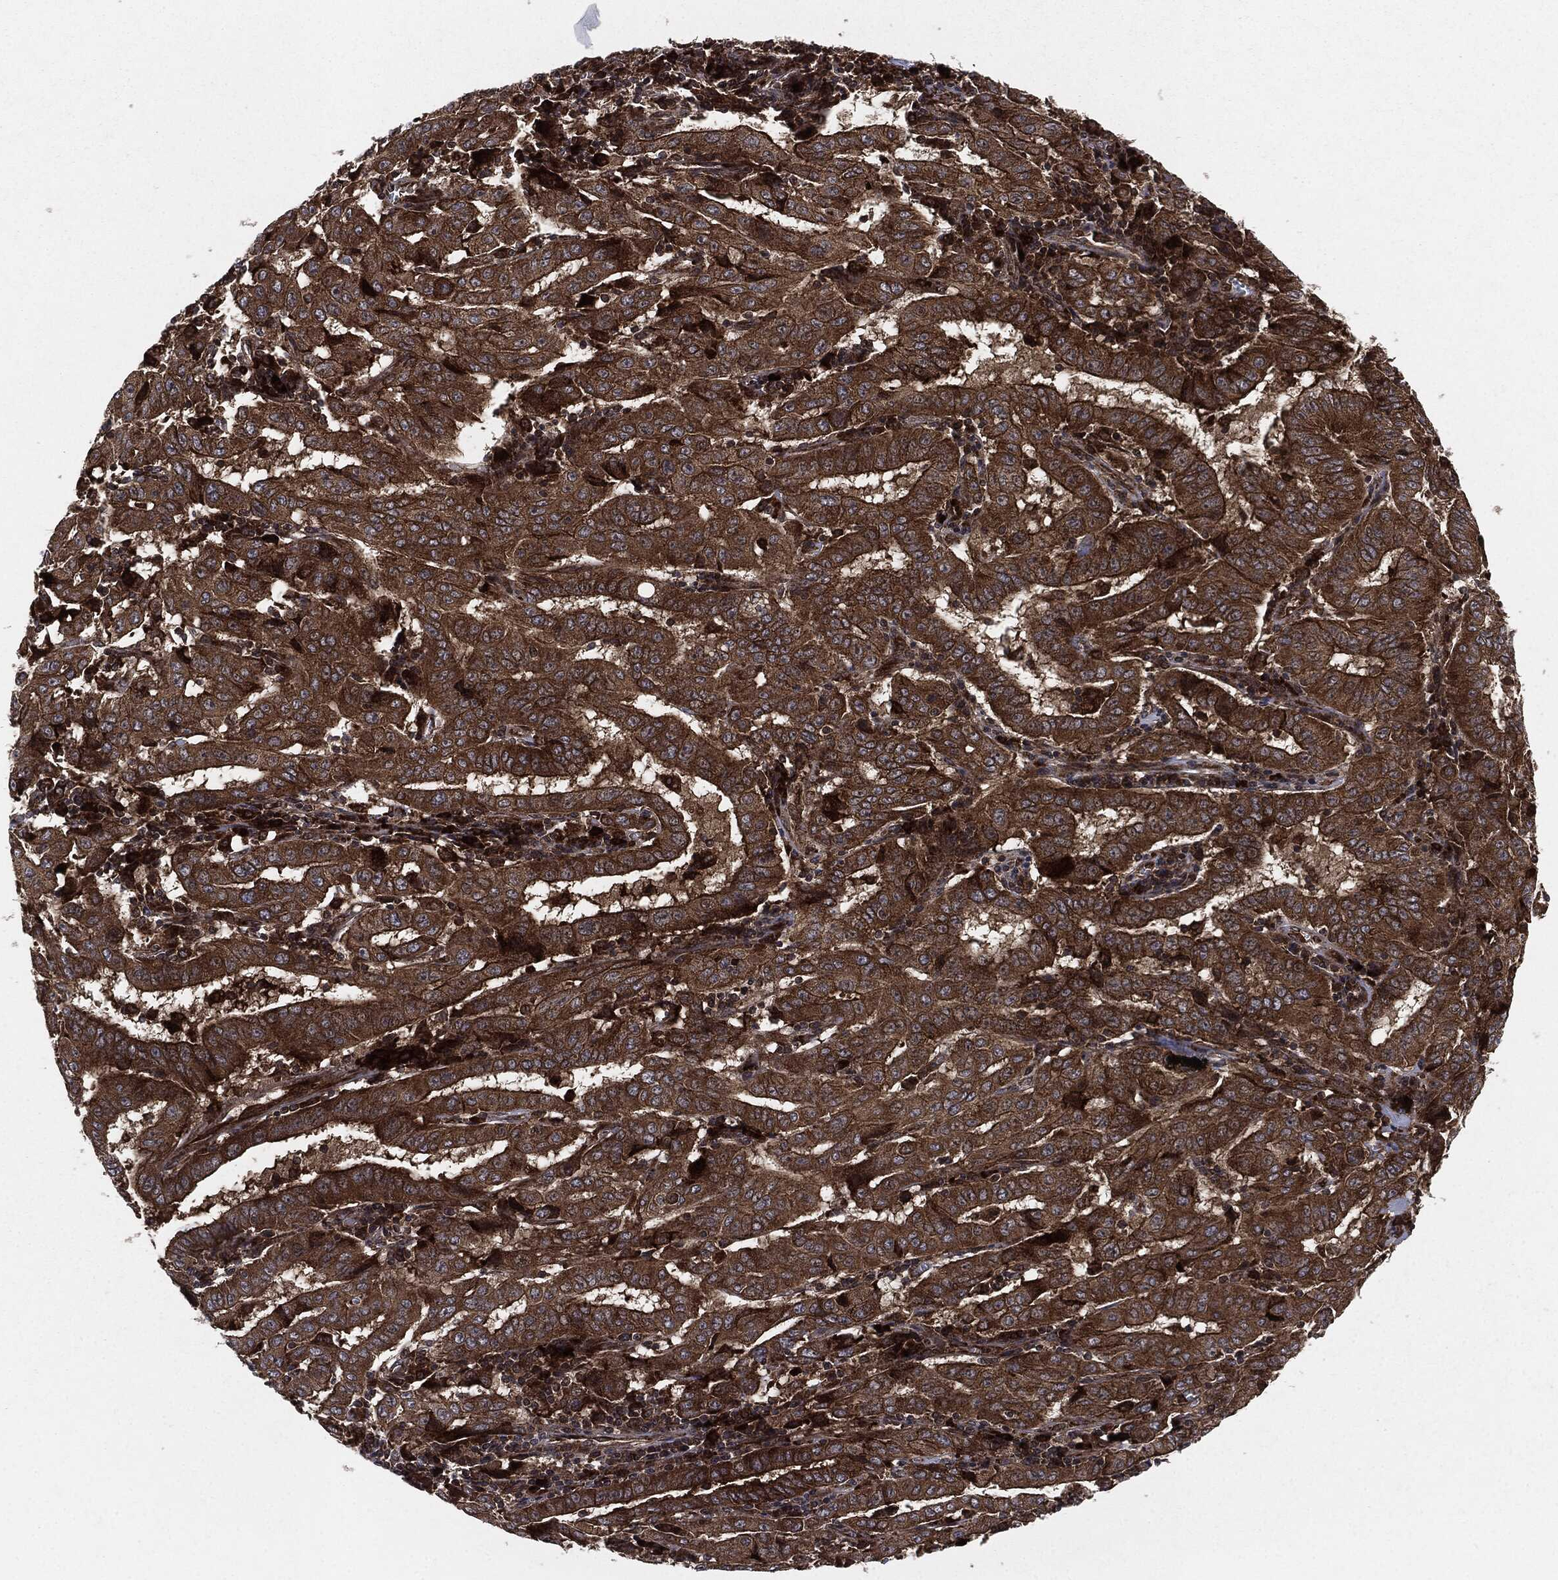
{"staining": {"intensity": "strong", "quantity": ">75%", "location": "cytoplasmic/membranous"}, "tissue": "pancreatic cancer", "cell_type": "Tumor cells", "image_type": "cancer", "snomed": [{"axis": "morphology", "description": "Adenocarcinoma, NOS"}, {"axis": "topography", "description": "Pancreas"}], "caption": "An image showing strong cytoplasmic/membranous positivity in approximately >75% of tumor cells in pancreatic adenocarcinoma, as visualized by brown immunohistochemical staining.", "gene": "RAF1", "patient": {"sex": "male", "age": 63}}